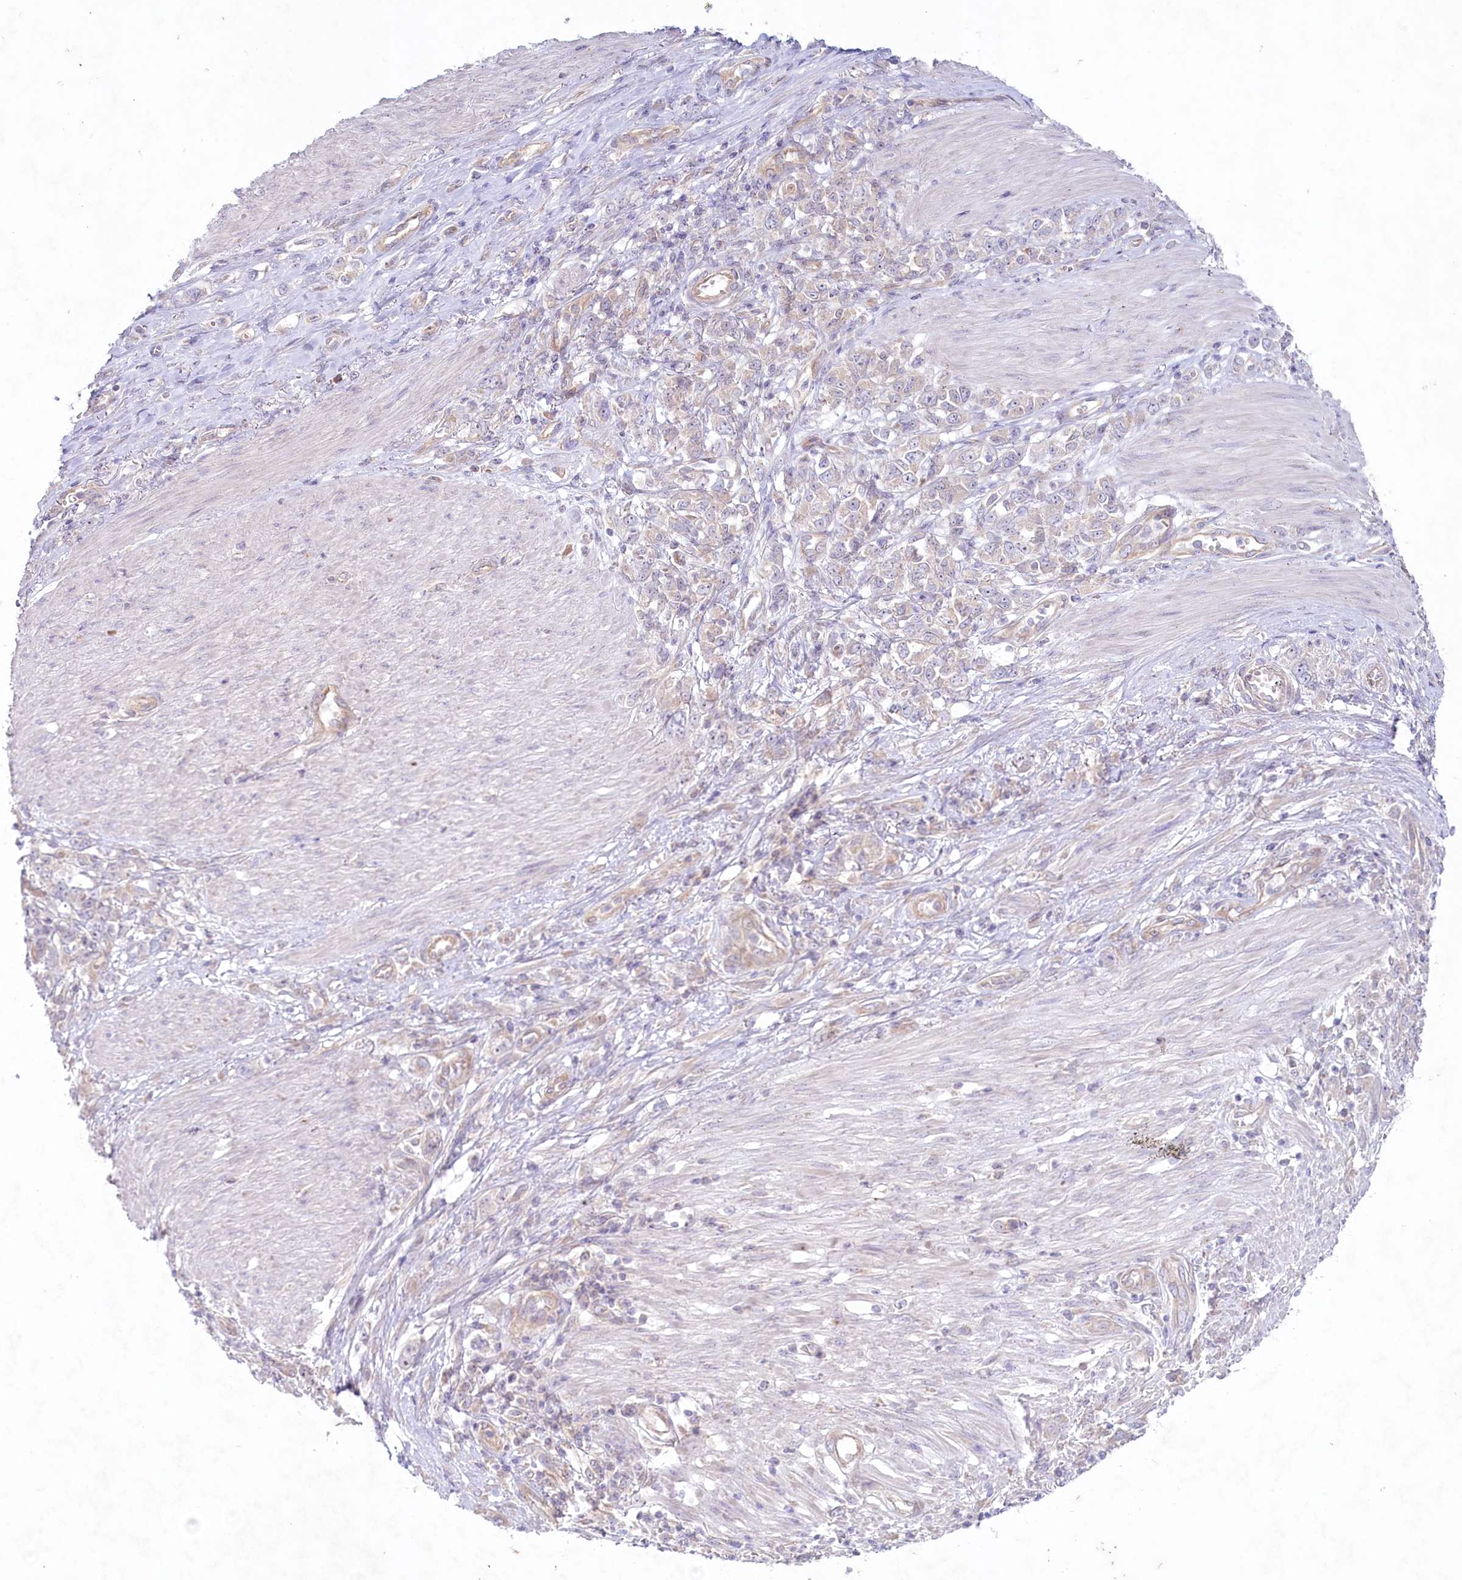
{"staining": {"intensity": "negative", "quantity": "none", "location": "none"}, "tissue": "stomach cancer", "cell_type": "Tumor cells", "image_type": "cancer", "snomed": [{"axis": "morphology", "description": "Adenocarcinoma, NOS"}, {"axis": "topography", "description": "Stomach"}], "caption": "This is a micrograph of immunohistochemistry (IHC) staining of stomach cancer, which shows no staining in tumor cells. The staining is performed using DAB brown chromogen with nuclei counter-stained in using hematoxylin.", "gene": "TNIP1", "patient": {"sex": "female", "age": 76}}